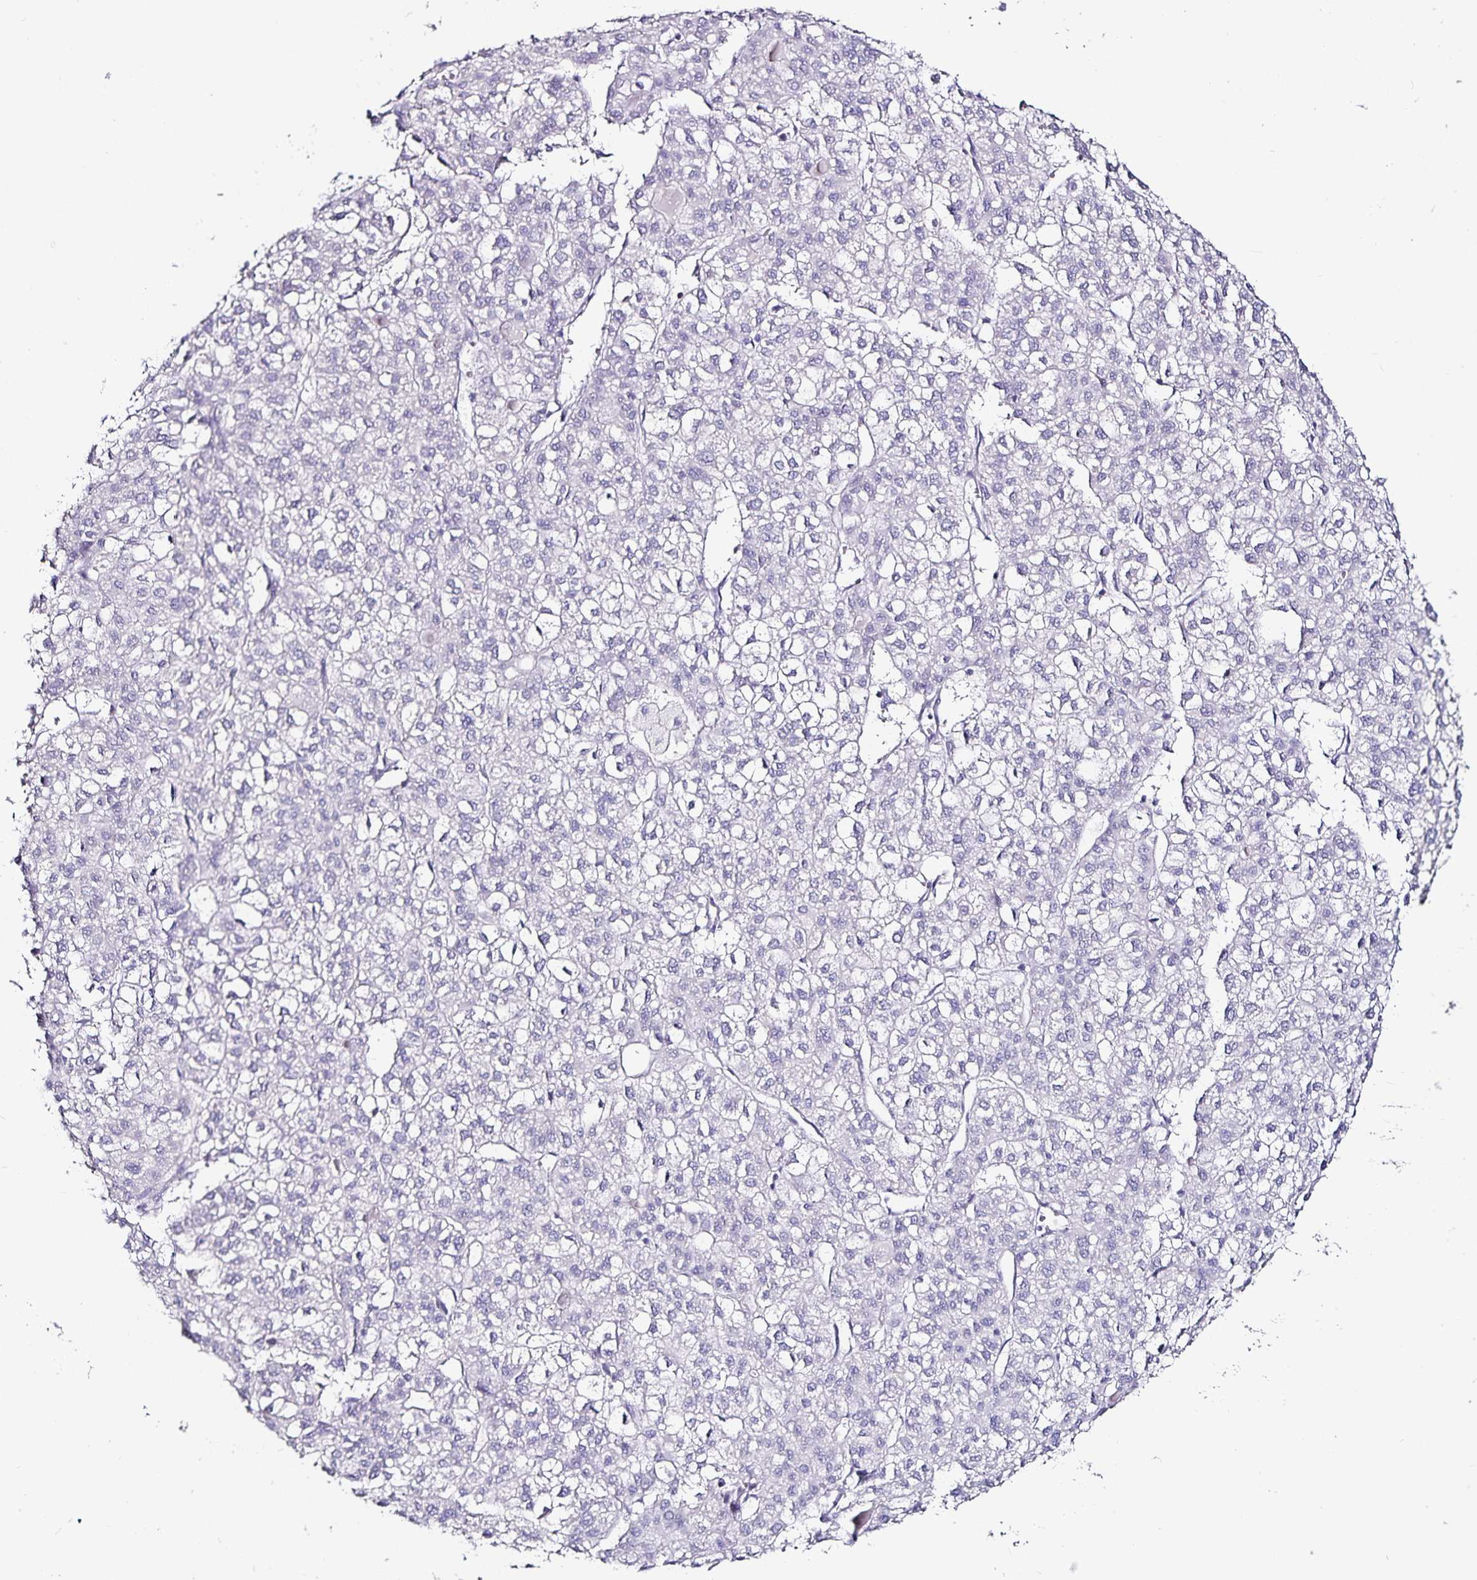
{"staining": {"intensity": "negative", "quantity": "none", "location": "none"}, "tissue": "liver cancer", "cell_type": "Tumor cells", "image_type": "cancer", "snomed": [{"axis": "morphology", "description": "Carcinoma, Hepatocellular, NOS"}, {"axis": "topography", "description": "Liver"}], "caption": "Tumor cells show no significant staining in liver cancer.", "gene": "TSPAN7", "patient": {"sex": "female", "age": 43}}